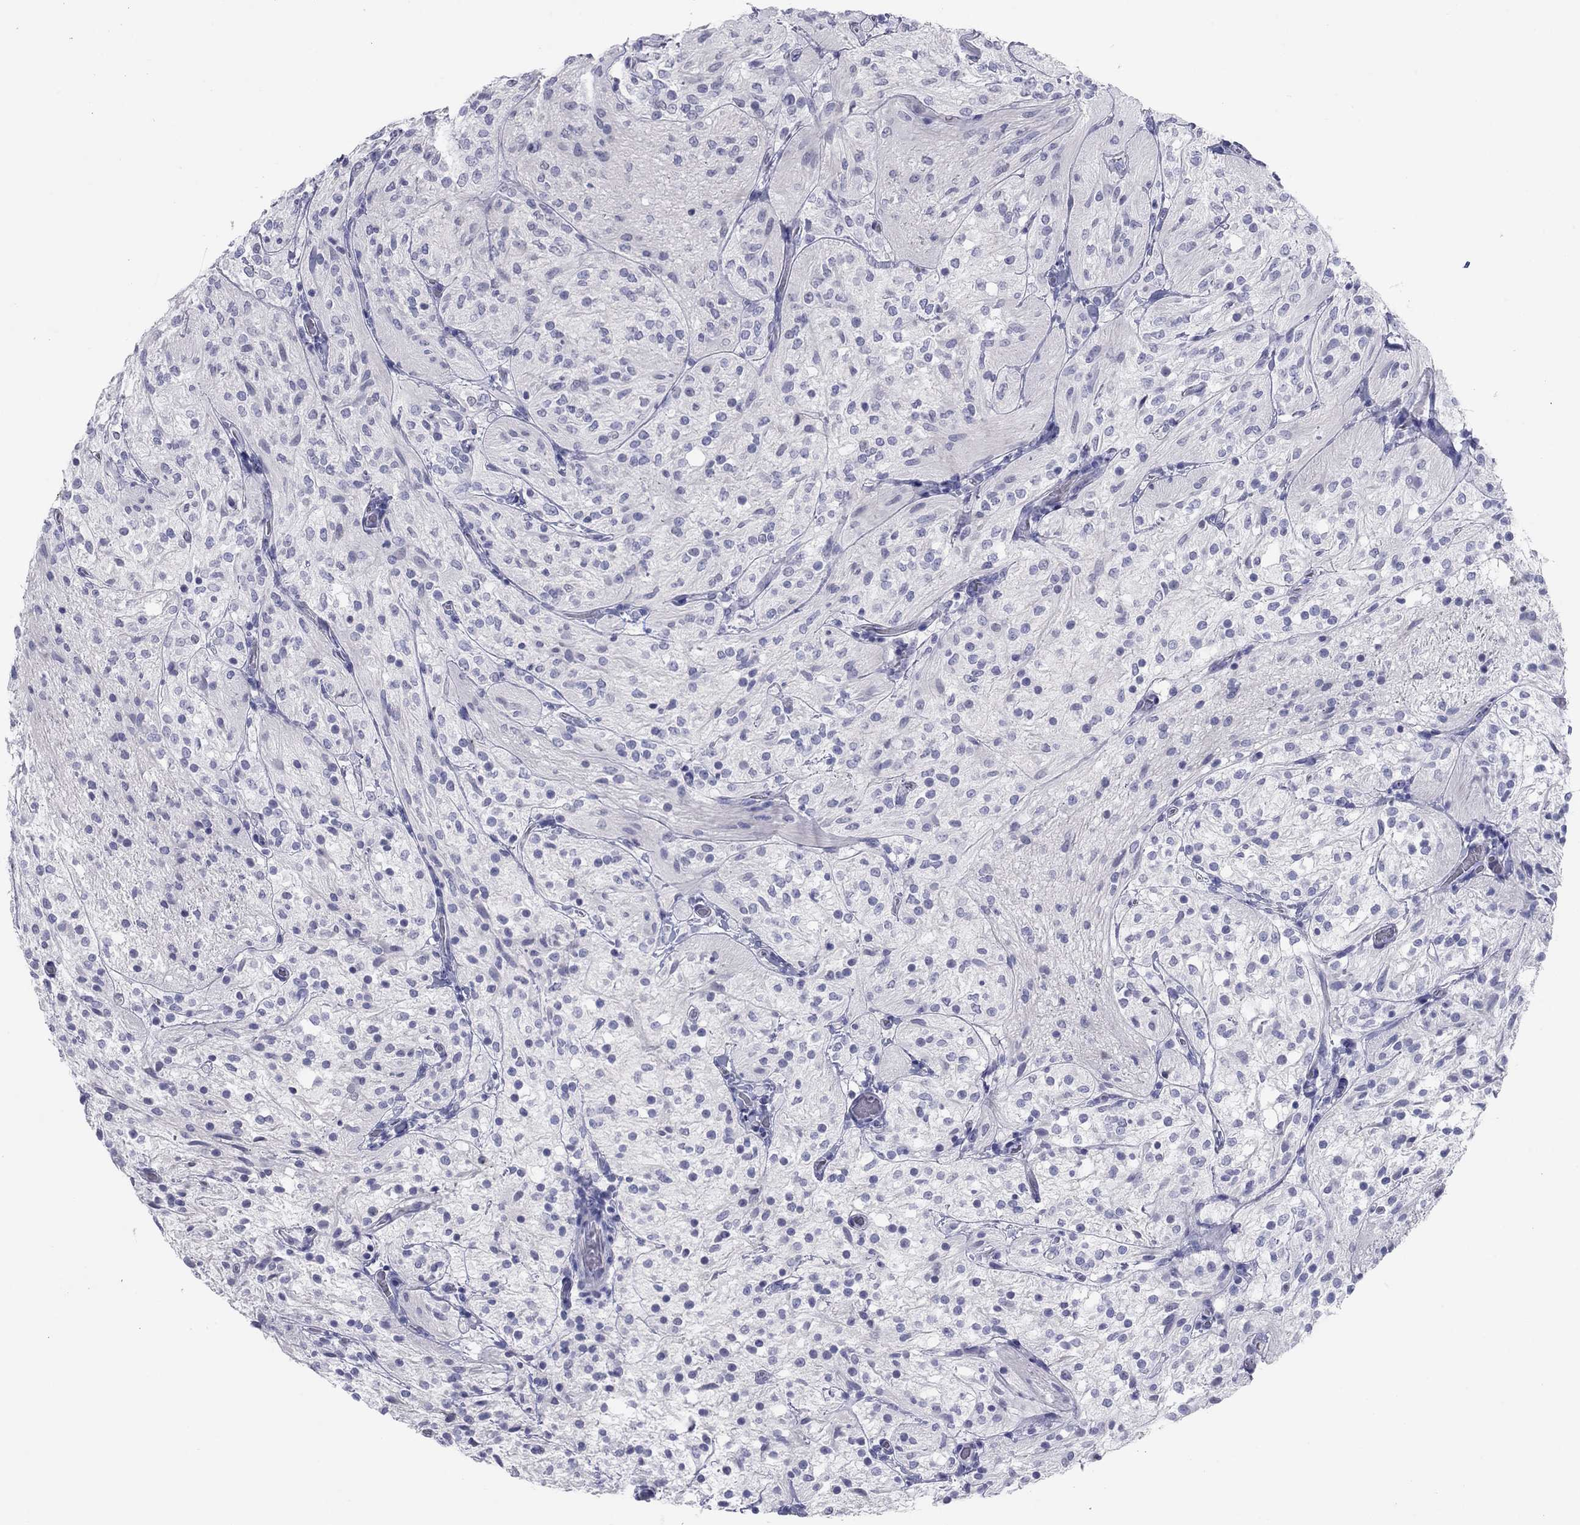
{"staining": {"intensity": "negative", "quantity": "none", "location": "none"}, "tissue": "glioma", "cell_type": "Tumor cells", "image_type": "cancer", "snomed": [{"axis": "morphology", "description": "Glioma, malignant, Low grade"}, {"axis": "topography", "description": "Brain"}], "caption": "Immunohistochemistry image of human glioma stained for a protein (brown), which exhibits no staining in tumor cells.", "gene": "KRT75", "patient": {"sex": "male", "age": 3}}